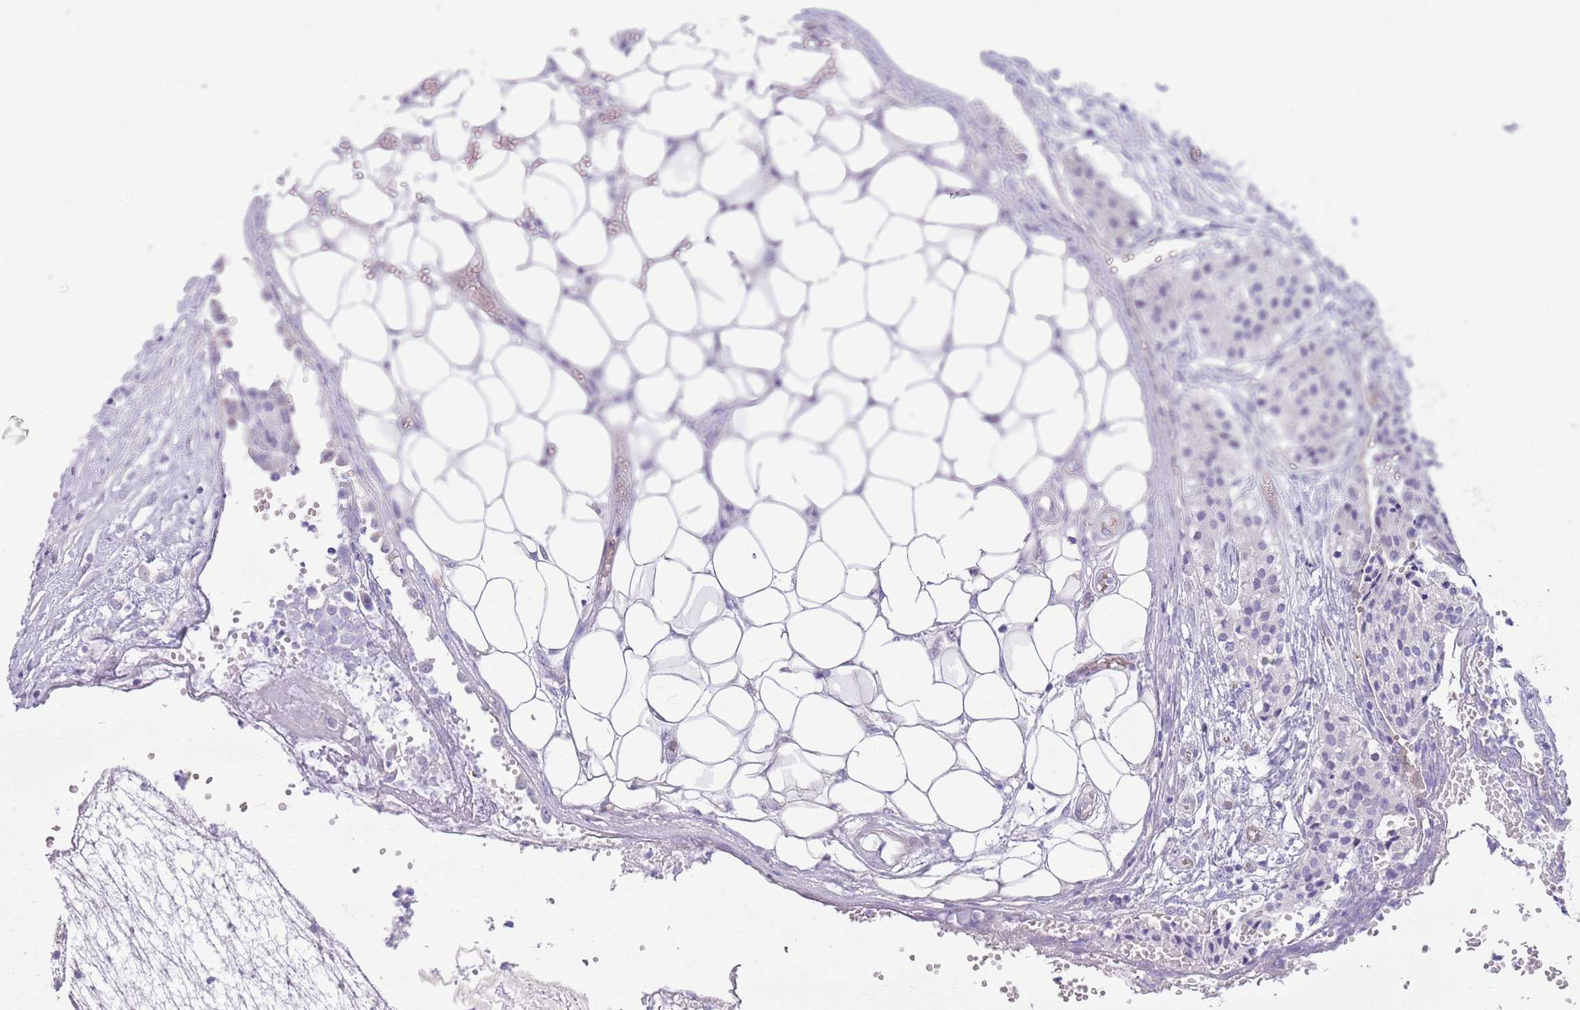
{"staining": {"intensity": "negative", "quantity": "none", "location": "none"}, "tissue": "carcinoid", "cell_type": "Tumor cells", "image_type": "cancer", "snomed": [{"axis": "morphology", "description": "Carcinoid, malignant, NOS"}, {"axis": "topography", "description": "Colon"}], "caption": "A micrograph of human malignant carcinoid is negative for staining in tumor cells.", "gene": "PARP8", "patient": {"sex": "female", "age": 52}}